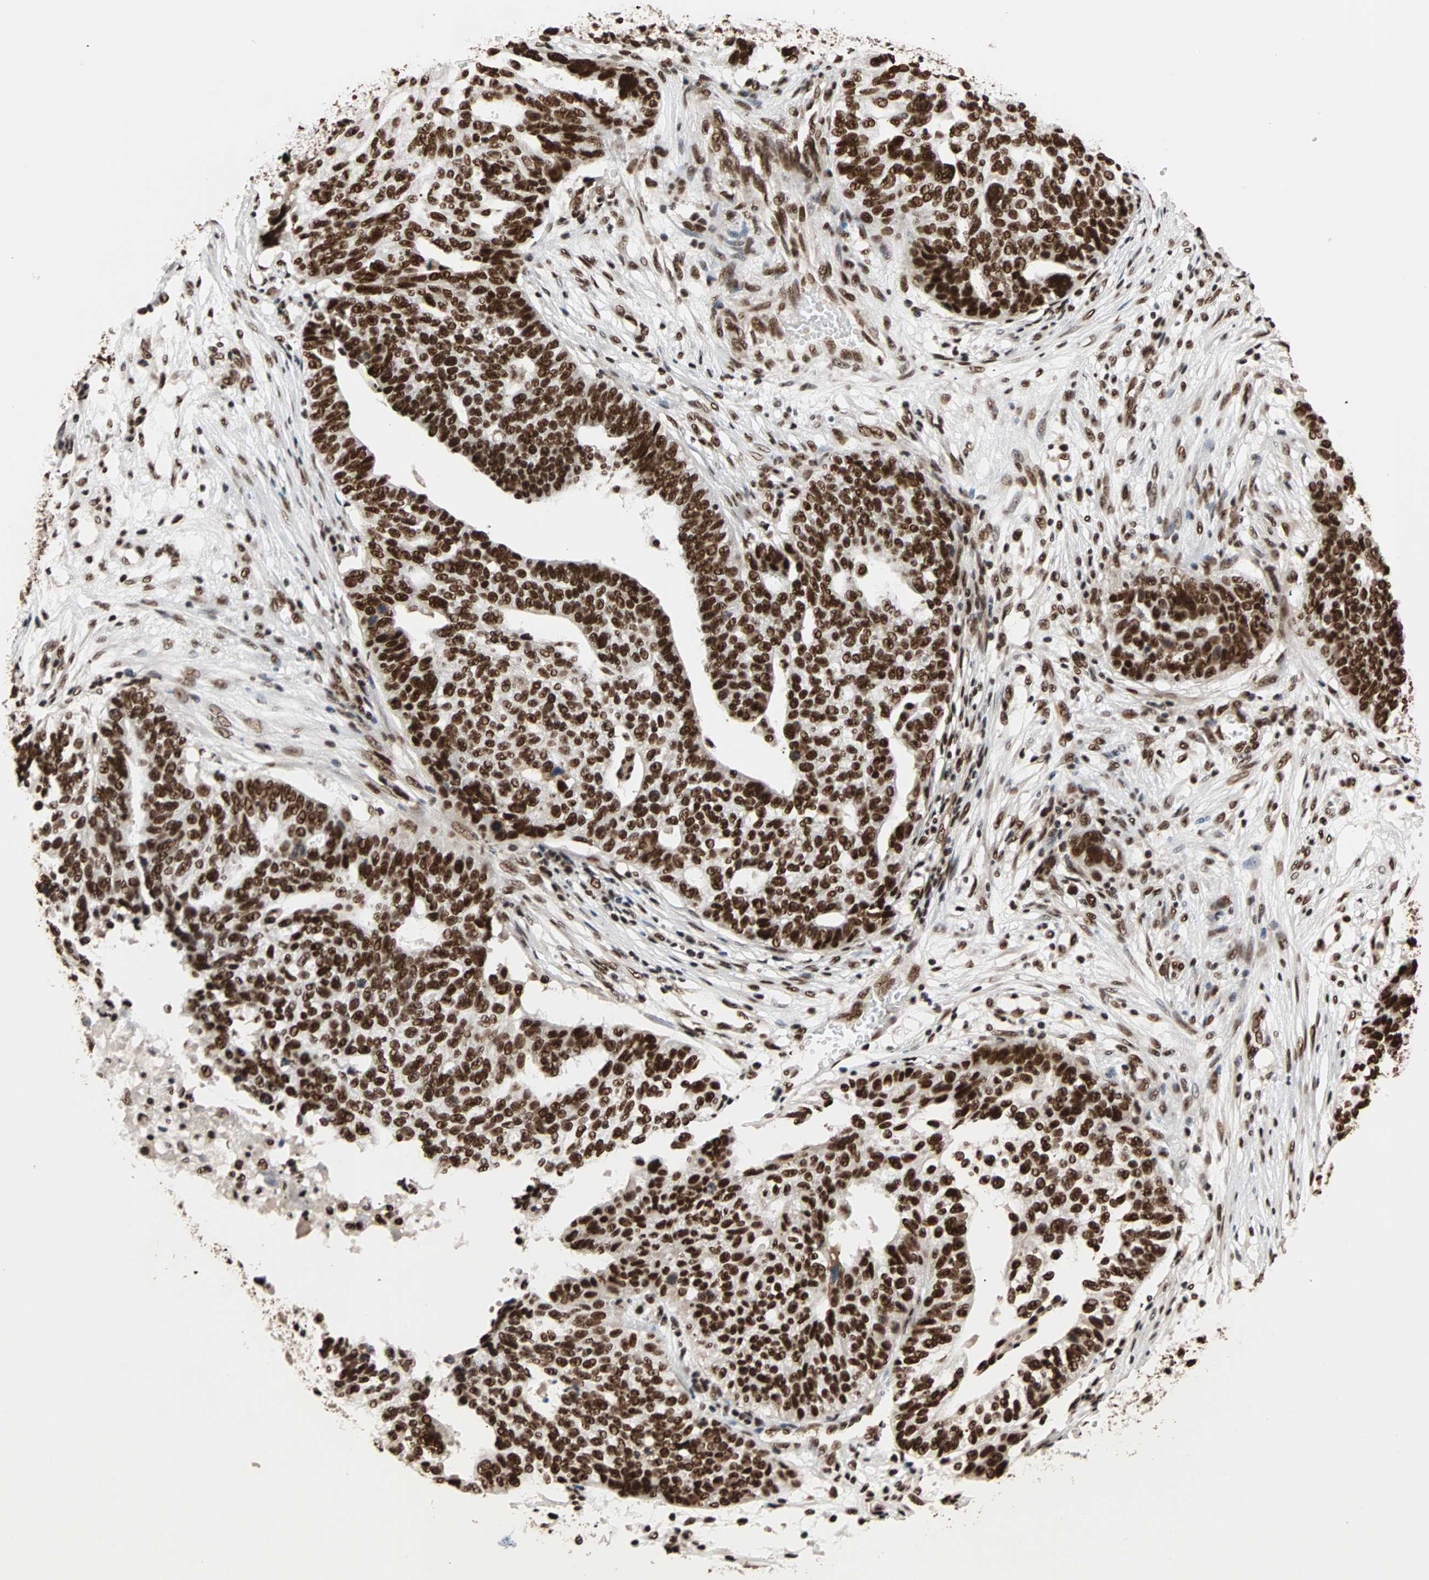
{"staining": {"intensity": "strong", "quantity": ">75%", "location": "nuclear"}, "tissue": "ovarian cancer", "cell_type": "Tumor cells", "image_type": "cancer", "snomed": [{"axis": "morphology", "description": "Cystadenocarcinoma, serous, NOS"}, {"axis": "topography", "description": "Ovary"}], "caption": "Serous cystadenocarcinoma (ovarian) tissue shows strong nuclear positivity in about >75% of tumor cells, visualized by immunohistochemistry. (DAB IHC with brightfield microscopy, high magnification).", "gene": "ILF2", "patient": {"sex": "female", "age": 59}}